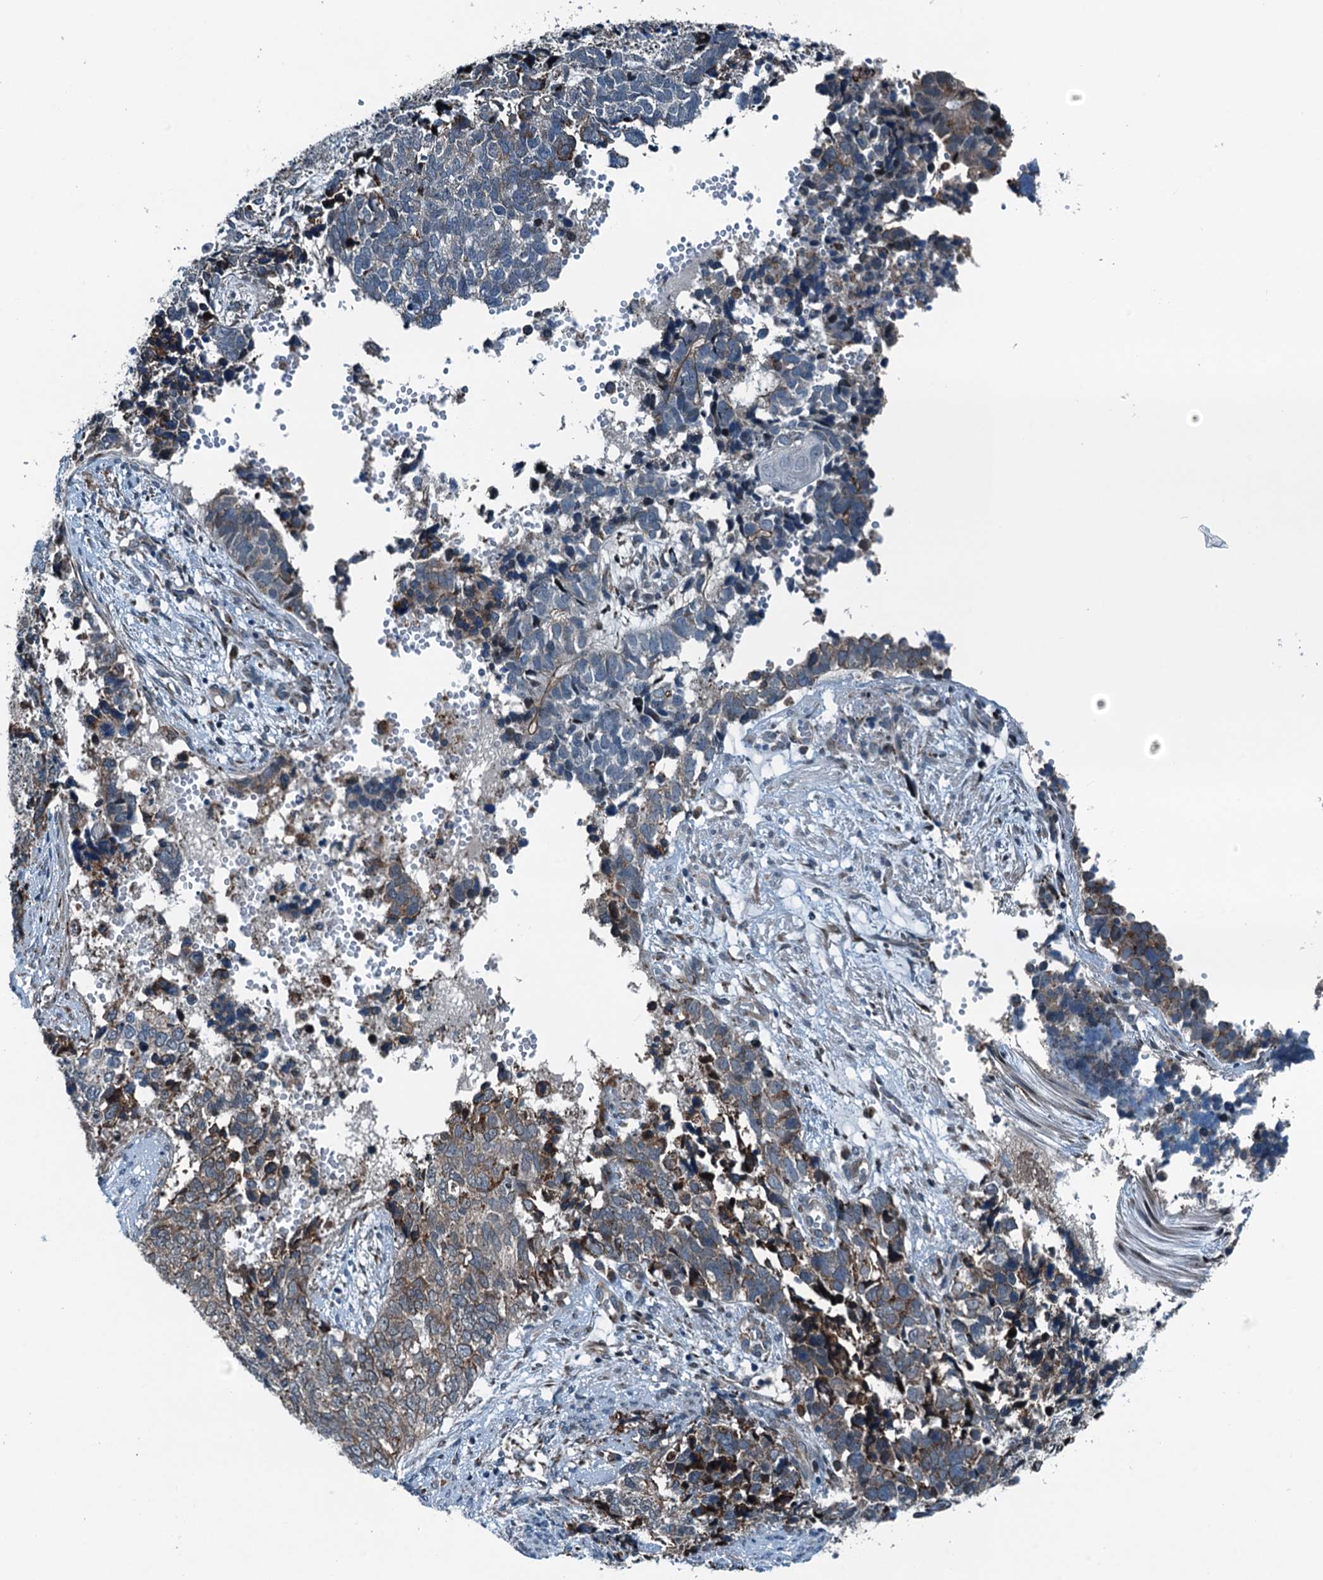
{"staining": {"intensity": "weak", "quantity": "25%-75%", "location": "cytoplasmic/membranous"}, "tissue": "cervical cancer", "cell_type": "Tumor cells", "image_type": "cancer", "snomed": [{"axis": "morphology", "description": "Squamous cell carcinoma, NOS"}, {"axis": "topography", "description": "Cervix"}], "caption": "DAB (3,3'-diaminobenzidine) immunohistochemical staining of cervical squamous cell carcinoma exhibits weak cytoplasmic/membranous protein expression in approximately 25%-75% of tumor cells.", "gene": "TAMALIN", "patient": {"sex": "female", "age": 63}}